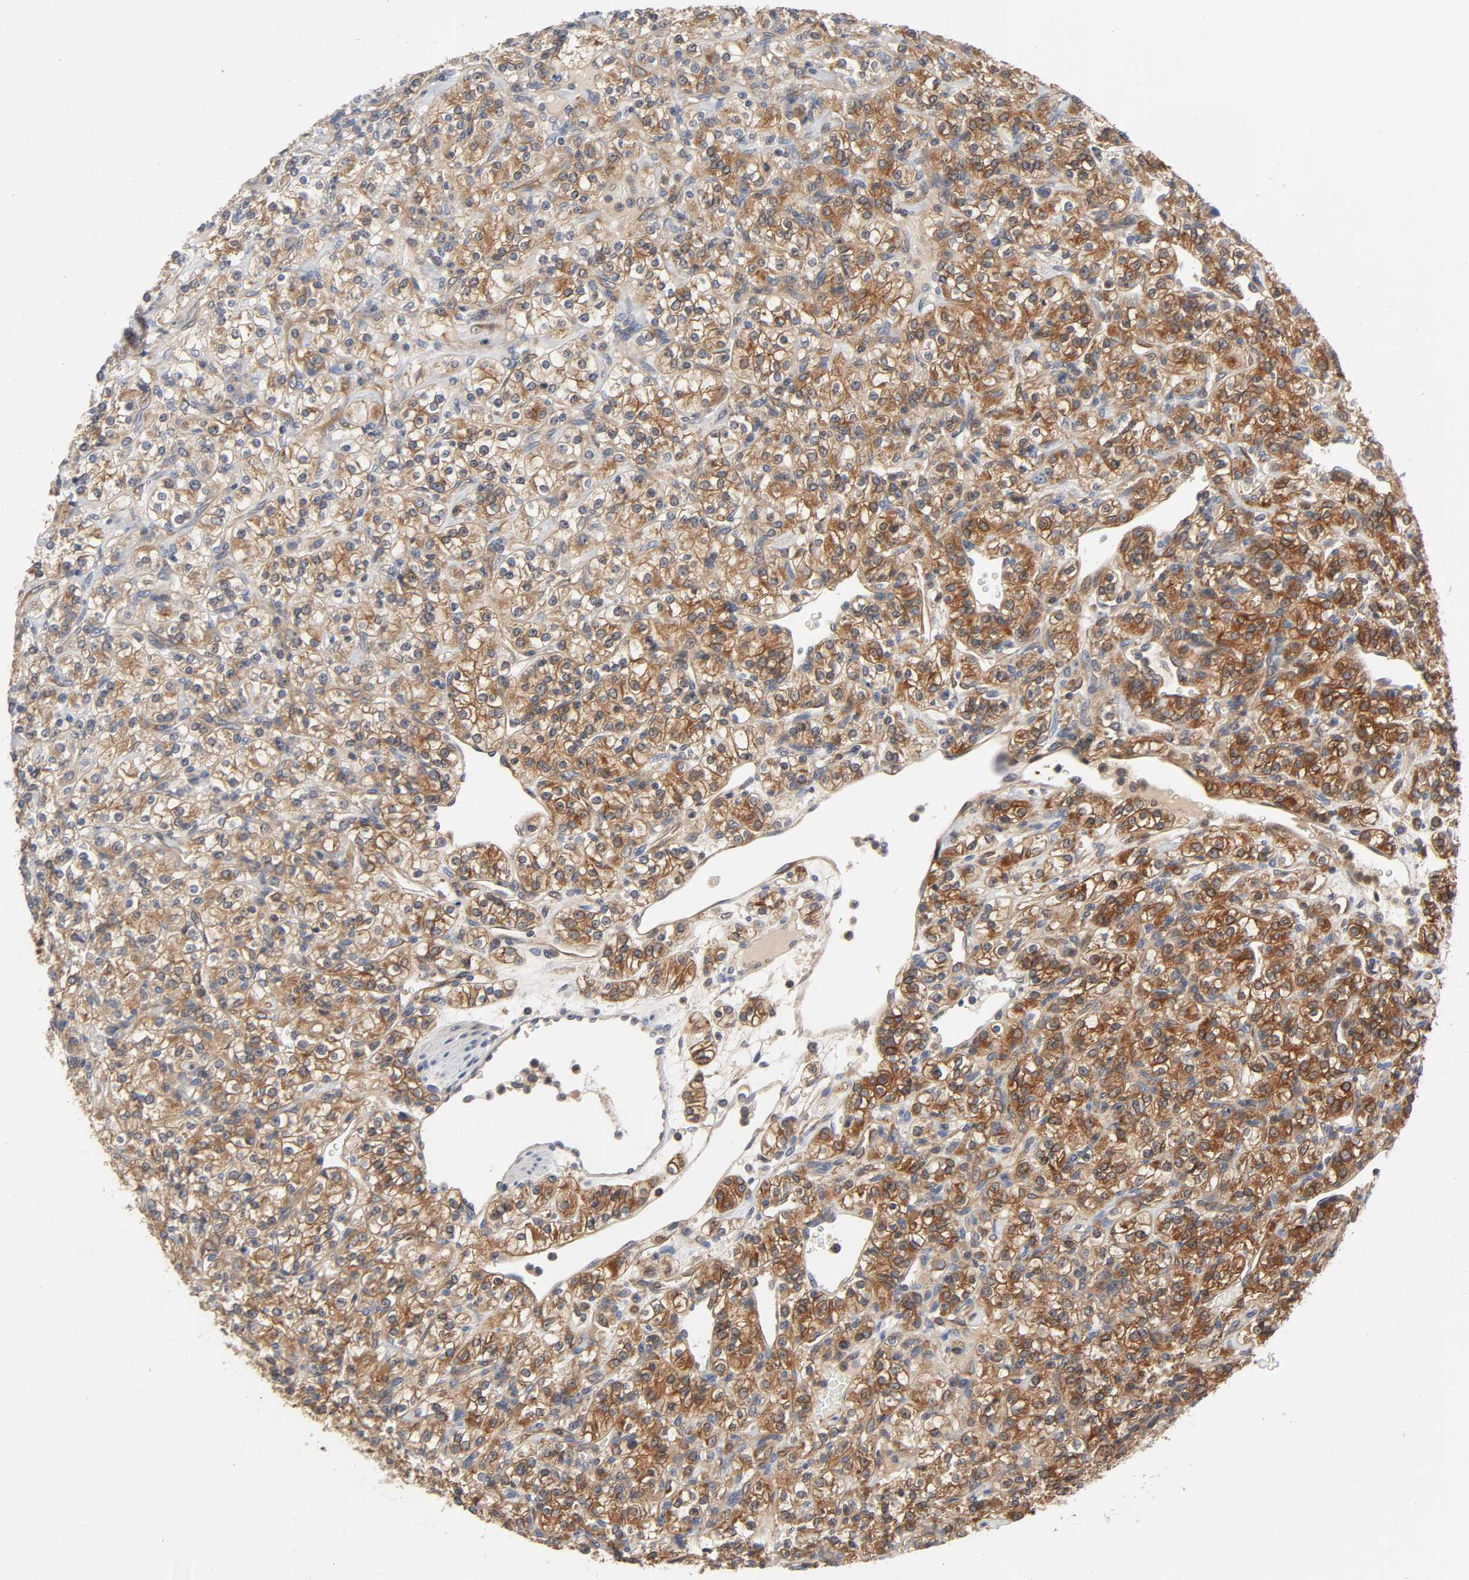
{"staining": {"intensity": "strong", "quantity": ">75%", "location": "cytoplasmic/membranous"}, "tissue": "renal cancer", "cell_type": "Tumor cells", "image_type": "cancer", "snomed": [{"axis": "morphology", "description": "Adenocarcinoma, NOS"}, {"axis": "topography", "description": "Kidney"}], "caption": "Tumor cells reveal high levels of strong cytoplasmic/membranous staining in approximately >75% of cells in human renal cancer.", "gene": "PRKAB1", "patient": {"sex": "male", "age": 77}}